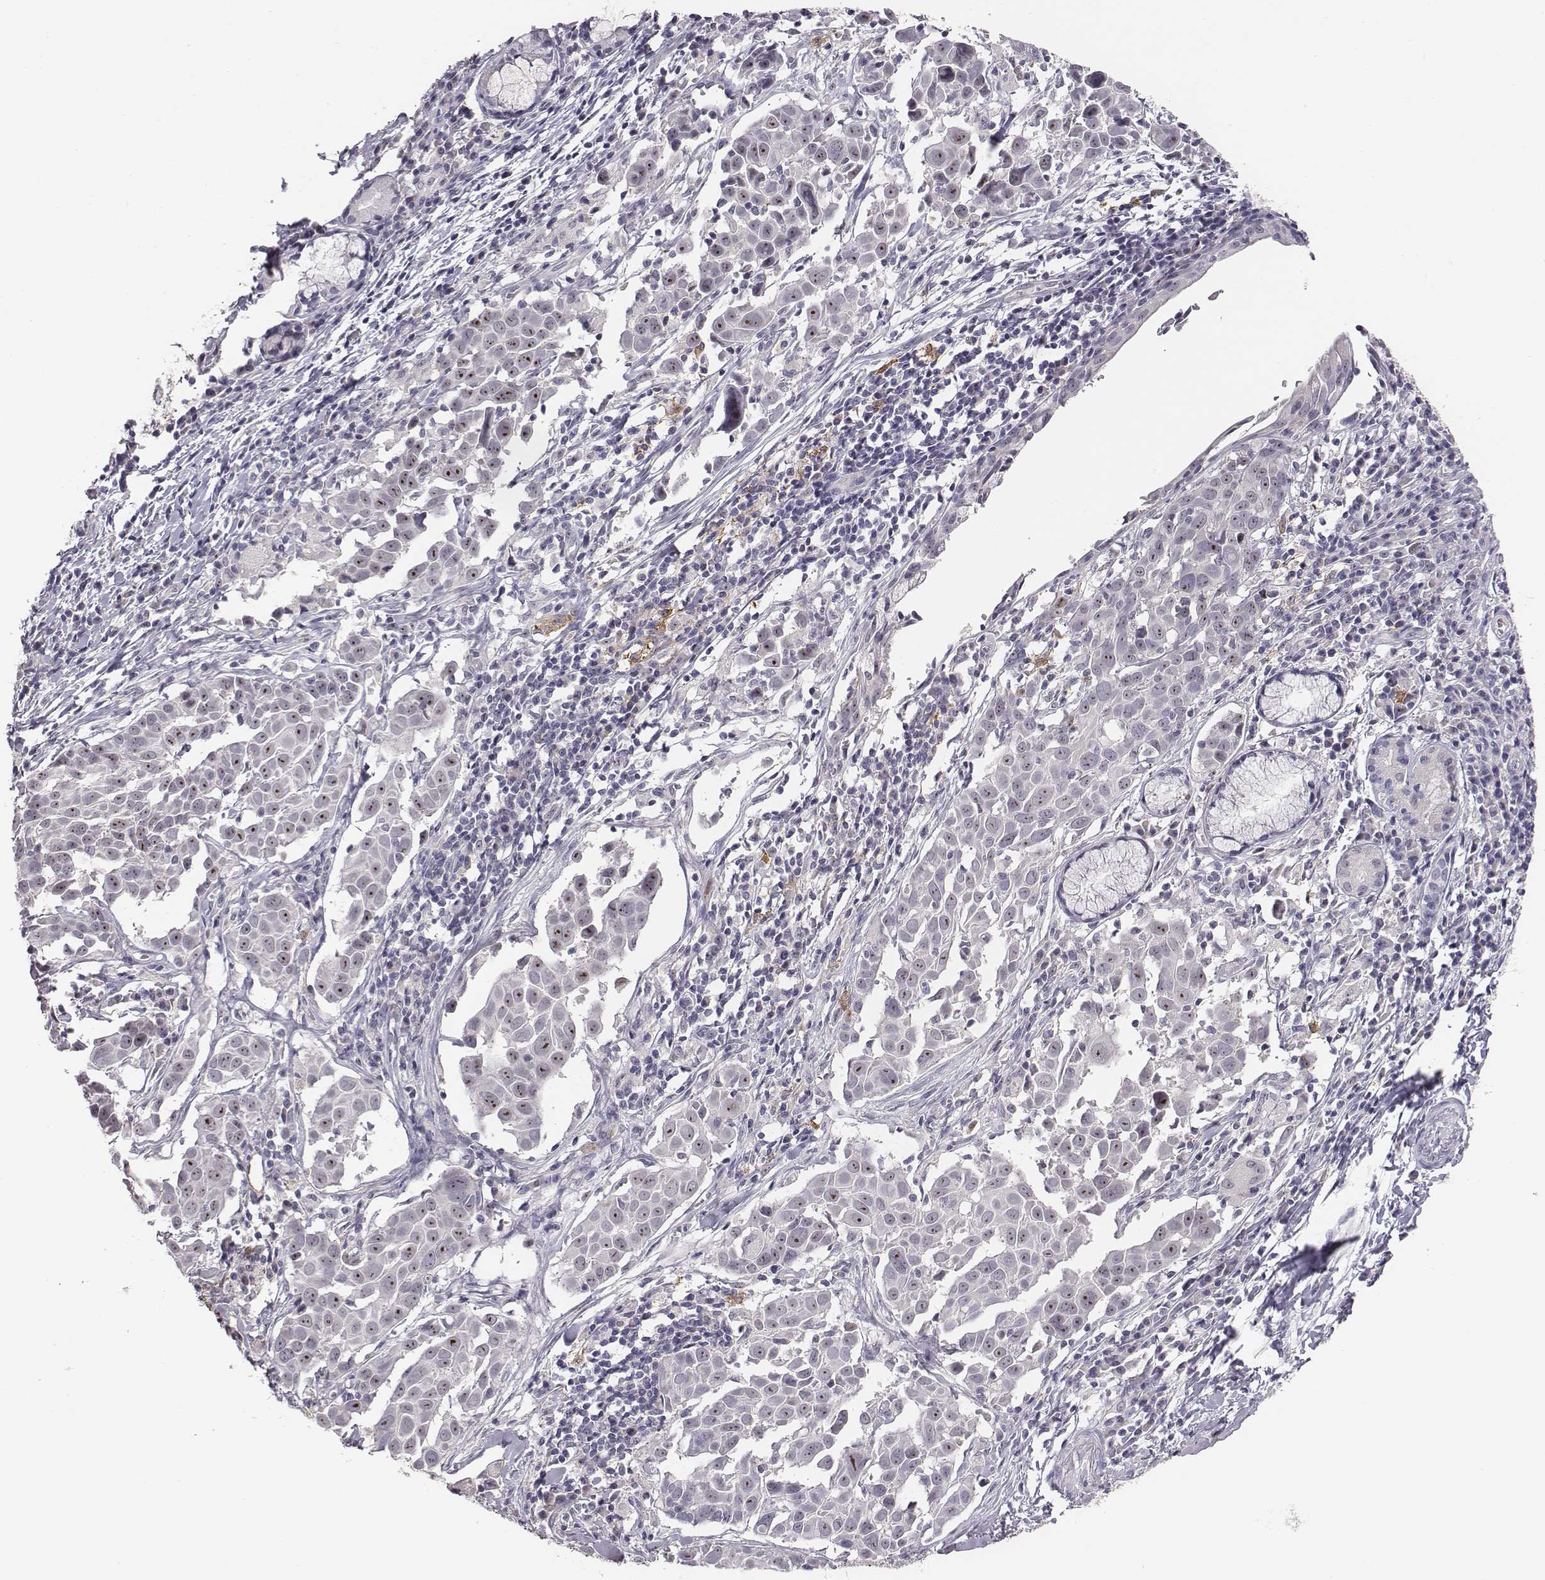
{"staining": {"intensity": "strong", "quantity": "25%-75%", "location": "nuclear"}, "tissue": "lung cancer", "cell_type": "Tumor cells", "image_type": "cancer", "snomed": [{"axis": "morphology", "description": "Squamous cell carcinoma, NOS"}, {"axis": "topography", "description": "Lung"}], "caption": "Tumor cells reveal strong nuclear staining in about 25%-75% of cells in squamous cell carcinoma (lung). (IHC, brightfield microscopy, high magnification).", "gene": "NIFK", "patient": {"sex": "male", "age": 57}}